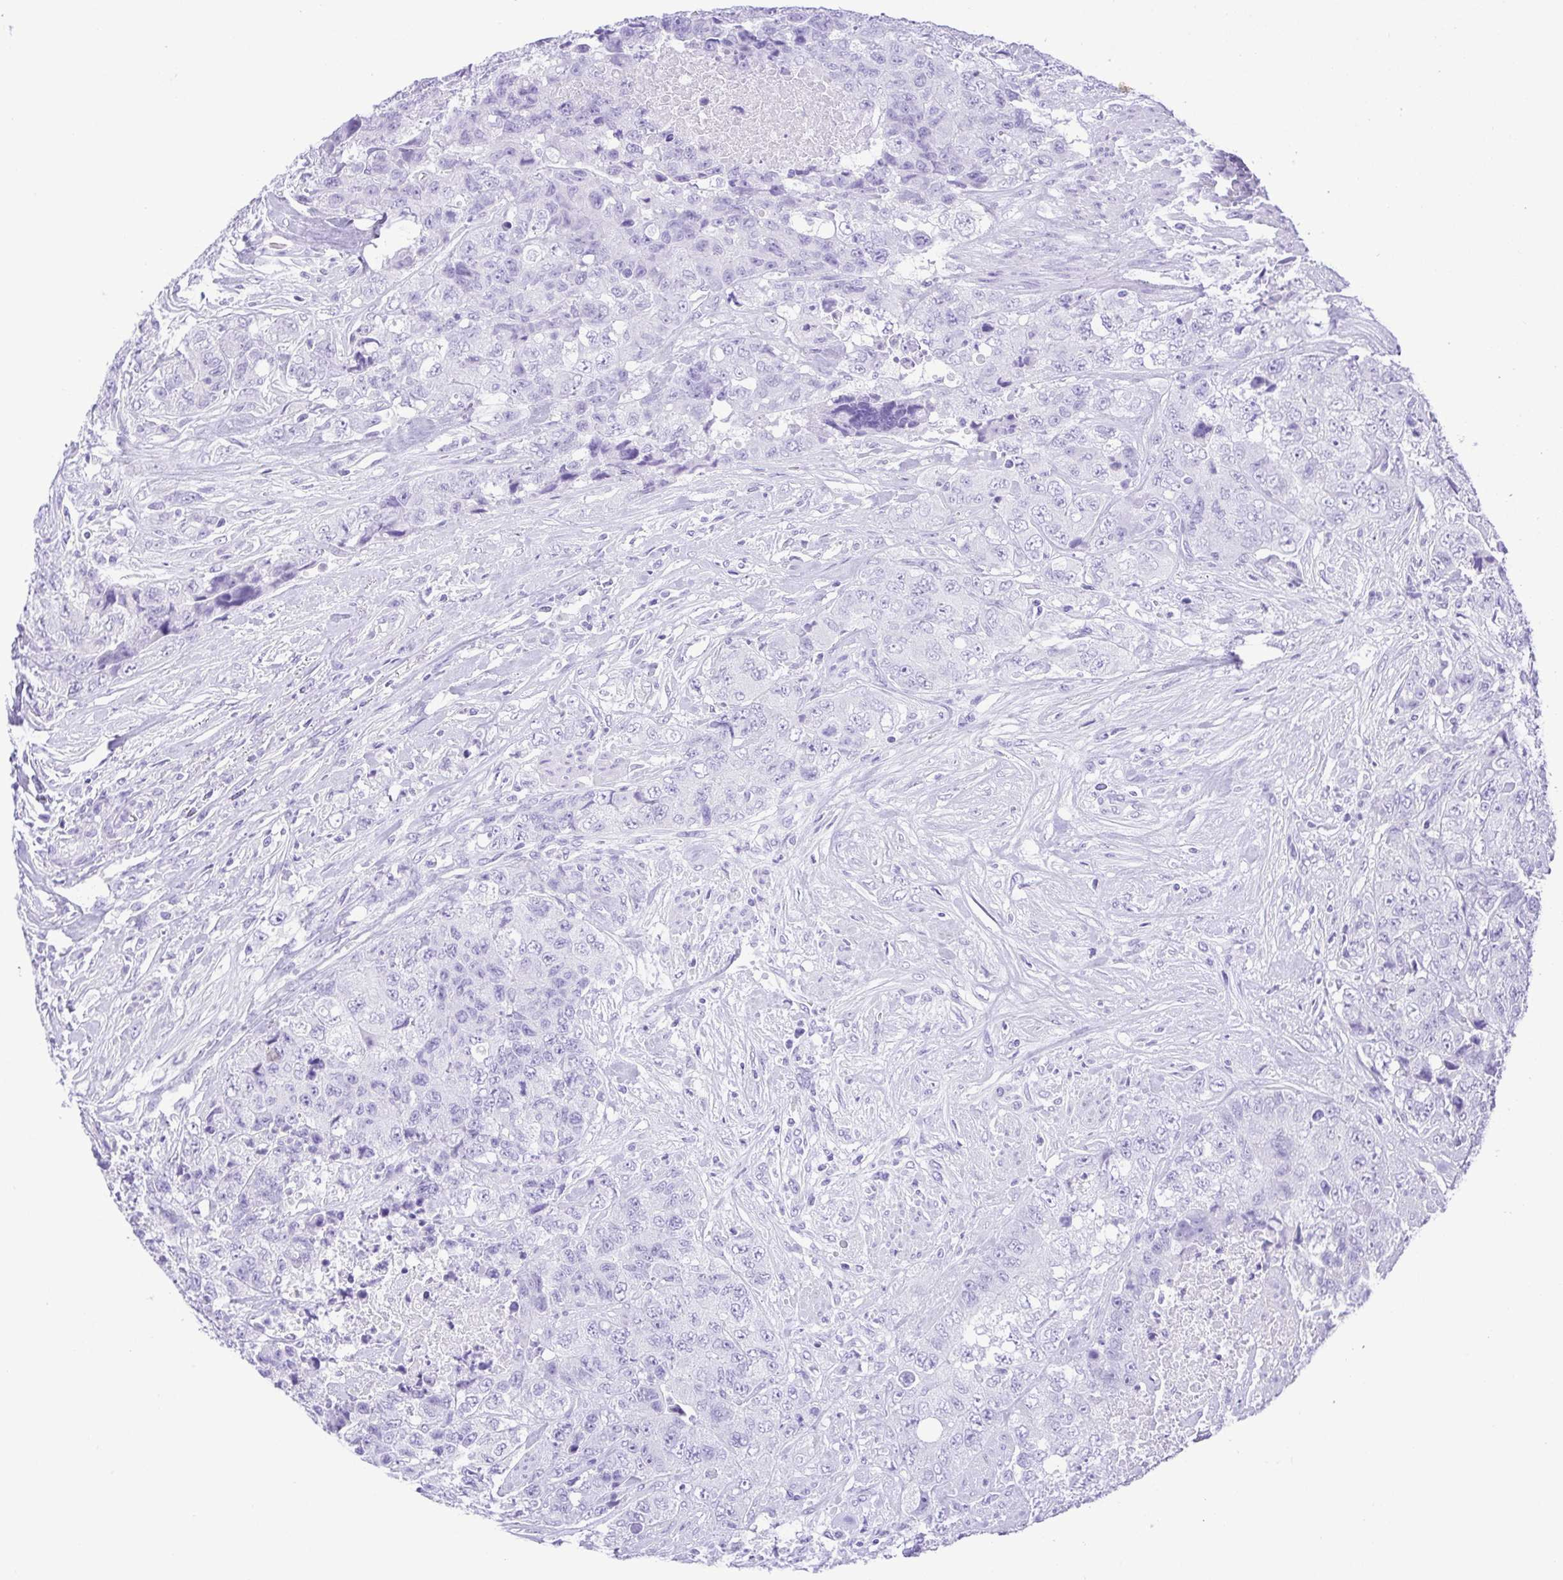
{"staining": {"intensity": "negative", "quantity": "none", "location": "none"}, "tissue": "urothelial cancer", "cell_type": "Tumor cells", "image_type": "cancer", "snomed": [{"axis": "morphology", "description": "Urothelial carcinoma, High grade"}, {"axis": "topography", "description": "Urinary bladder"}], "caption": "Immunohistochemistry (IHC) of human urothelial cancer demonstrates no staining in tumor cells. (DAB IHC, high magnification).", "gene": "CDSN", "patient": {"sex": "female", "age": 78}}